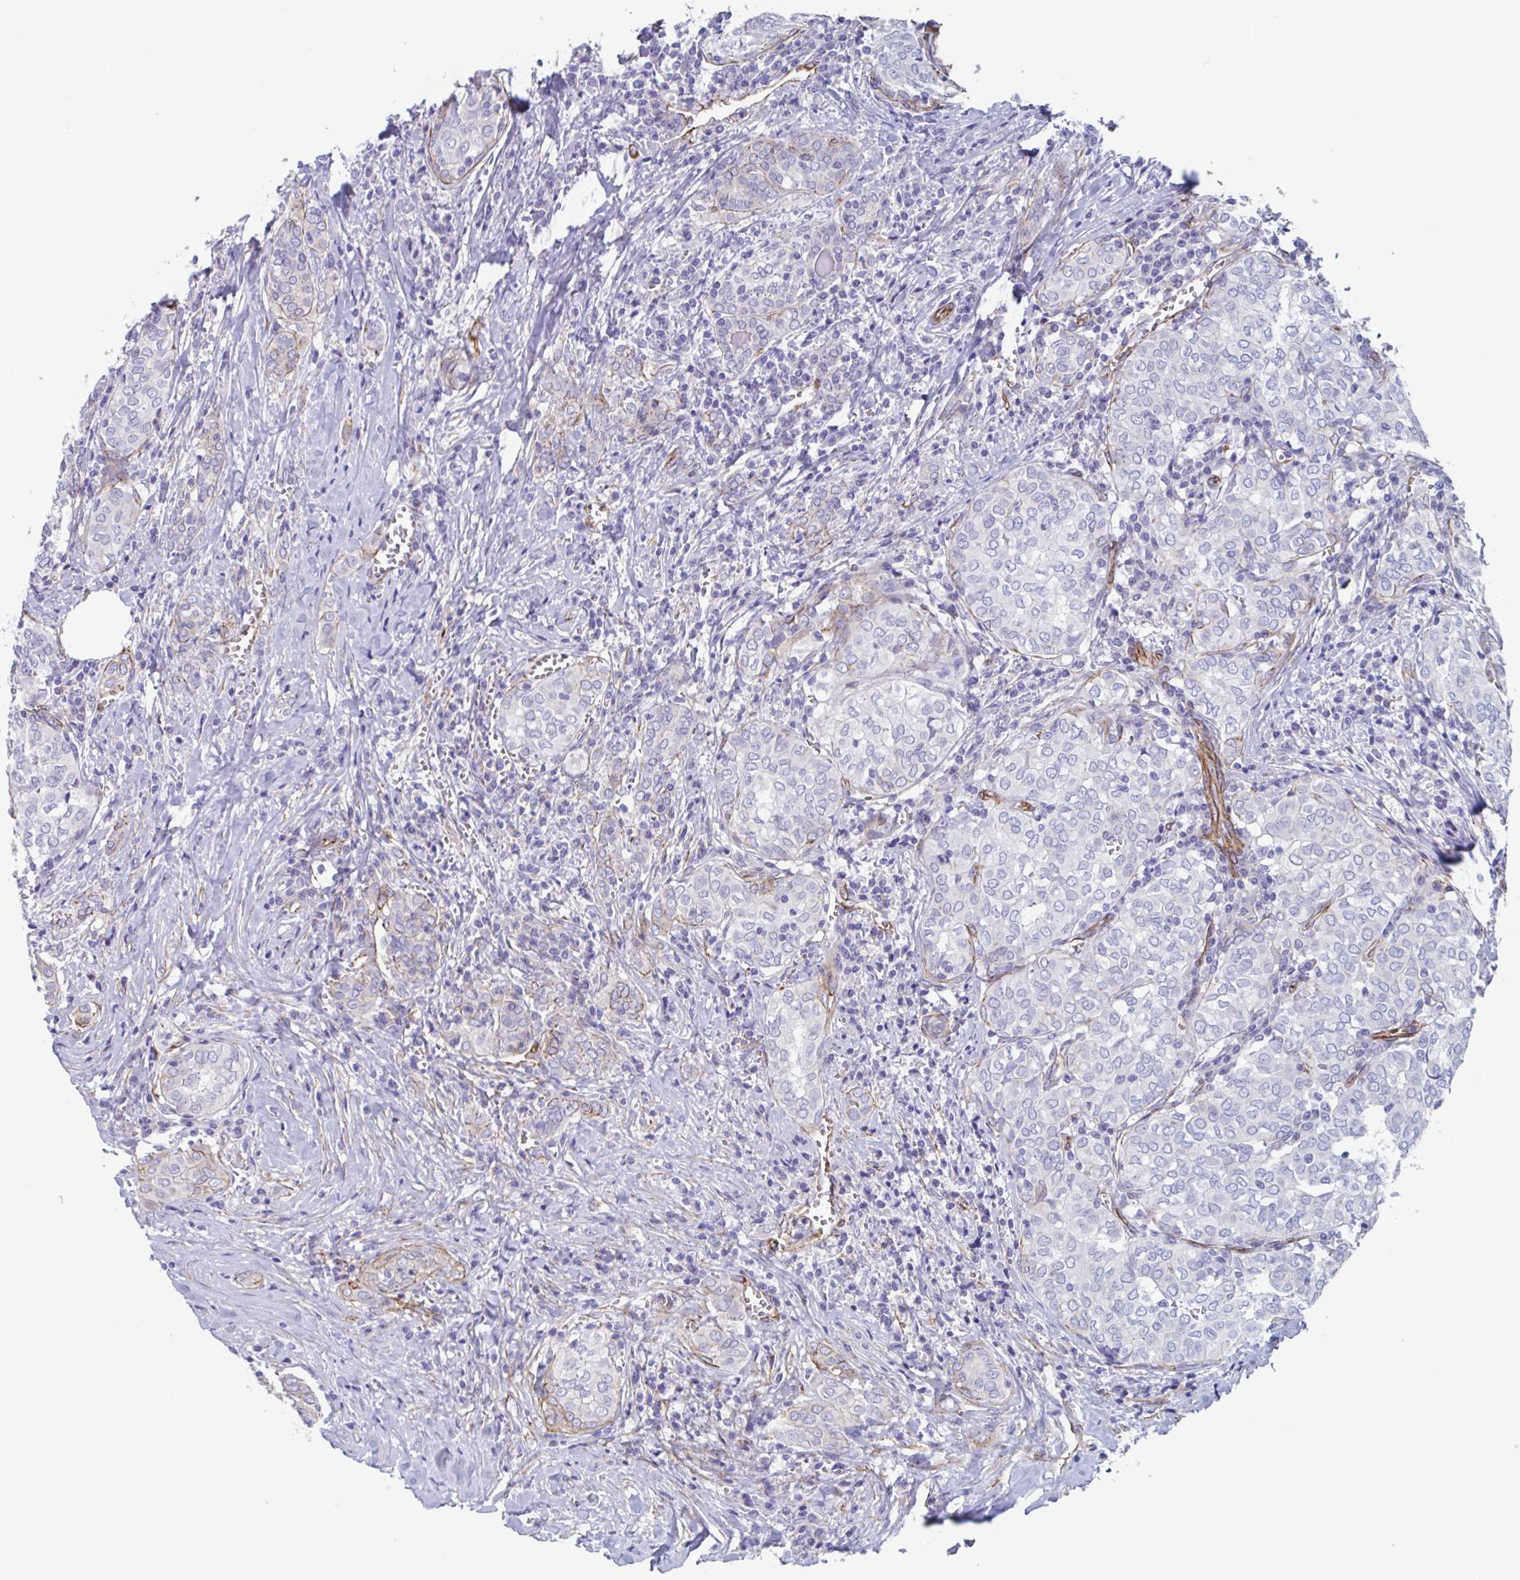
{"staining": {"intensity": "negative", "quantity": "none", "location": "none"}, "tissue": "thyroid cancer", "cell_type": "Tumor cells", "image_type": "cancer", "snomed": [{"axis": "morphology", "description": "Papillary adenocarcinoma, NOS"}, {"axis": "topography", "description": "Thyroid gland"}], "caption": "Micrograph shows no protein staining in tumor cells of papillary adenocarcinoma (thyroid) tissue.", "gene": "CITED4", "patient": {"sex": "female", "age": 30}}